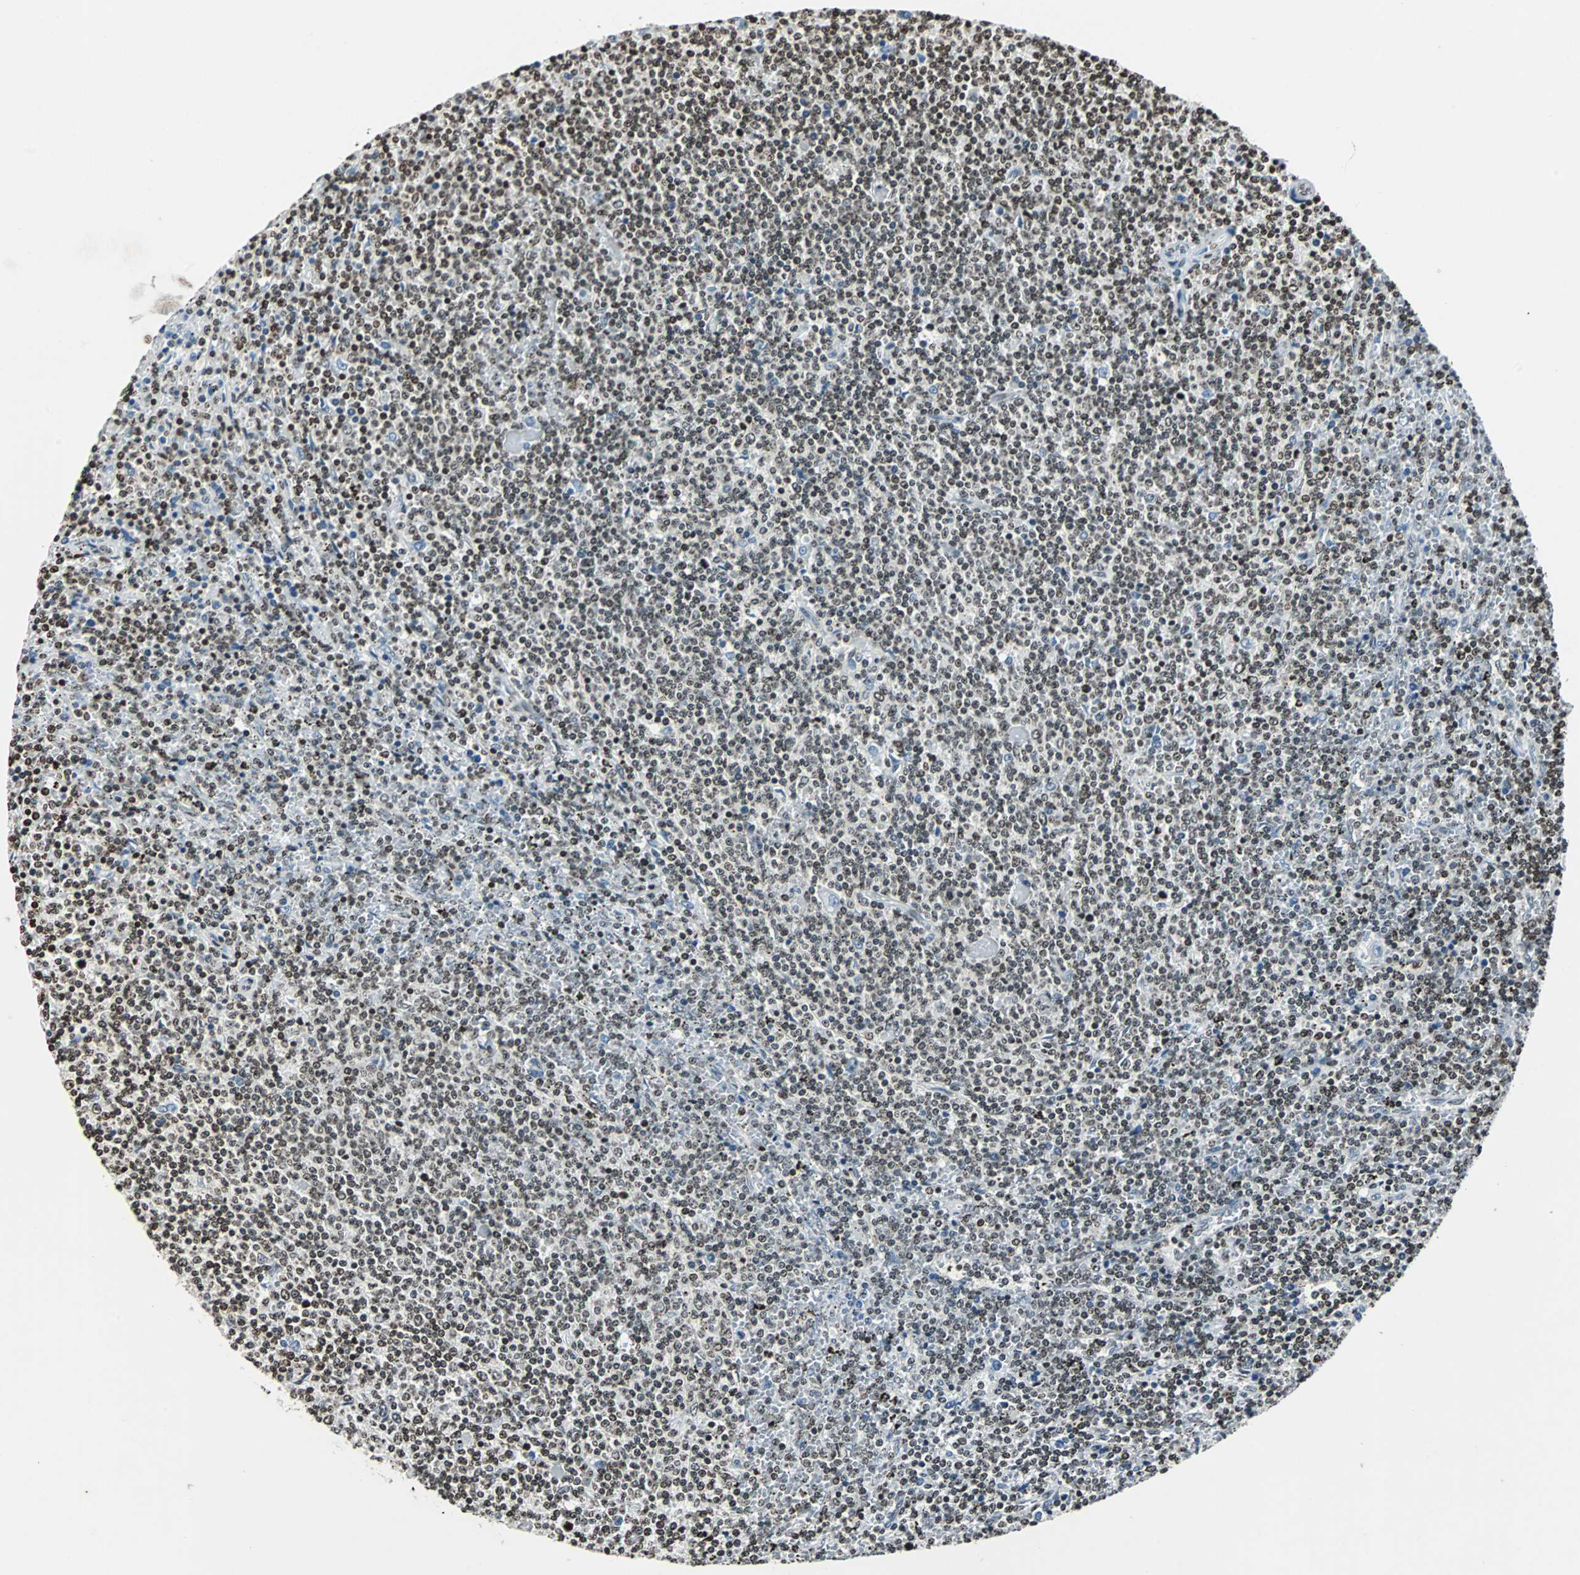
{"staining": {"intensity": "strong", "quantity": ">75%", "location": "nuclear"}, "tissue": "lymphoma", "cell_type": "Tumor cells", "image_type": "cancer", "snomed": [{"axis": "morphology", "description": "Malignant lymphoma, non-Hodgkin's type, Low grade"}, {"axis": "topography", "description": "Spleen"}], "caption": "Human low-grade malignant lymphoma, non-Hodgkin's type stained with a protein marker reveals strong staining in tumor cells.", "gene": "PAXIP1", "patient": {"sex": "female", "age": 50}}